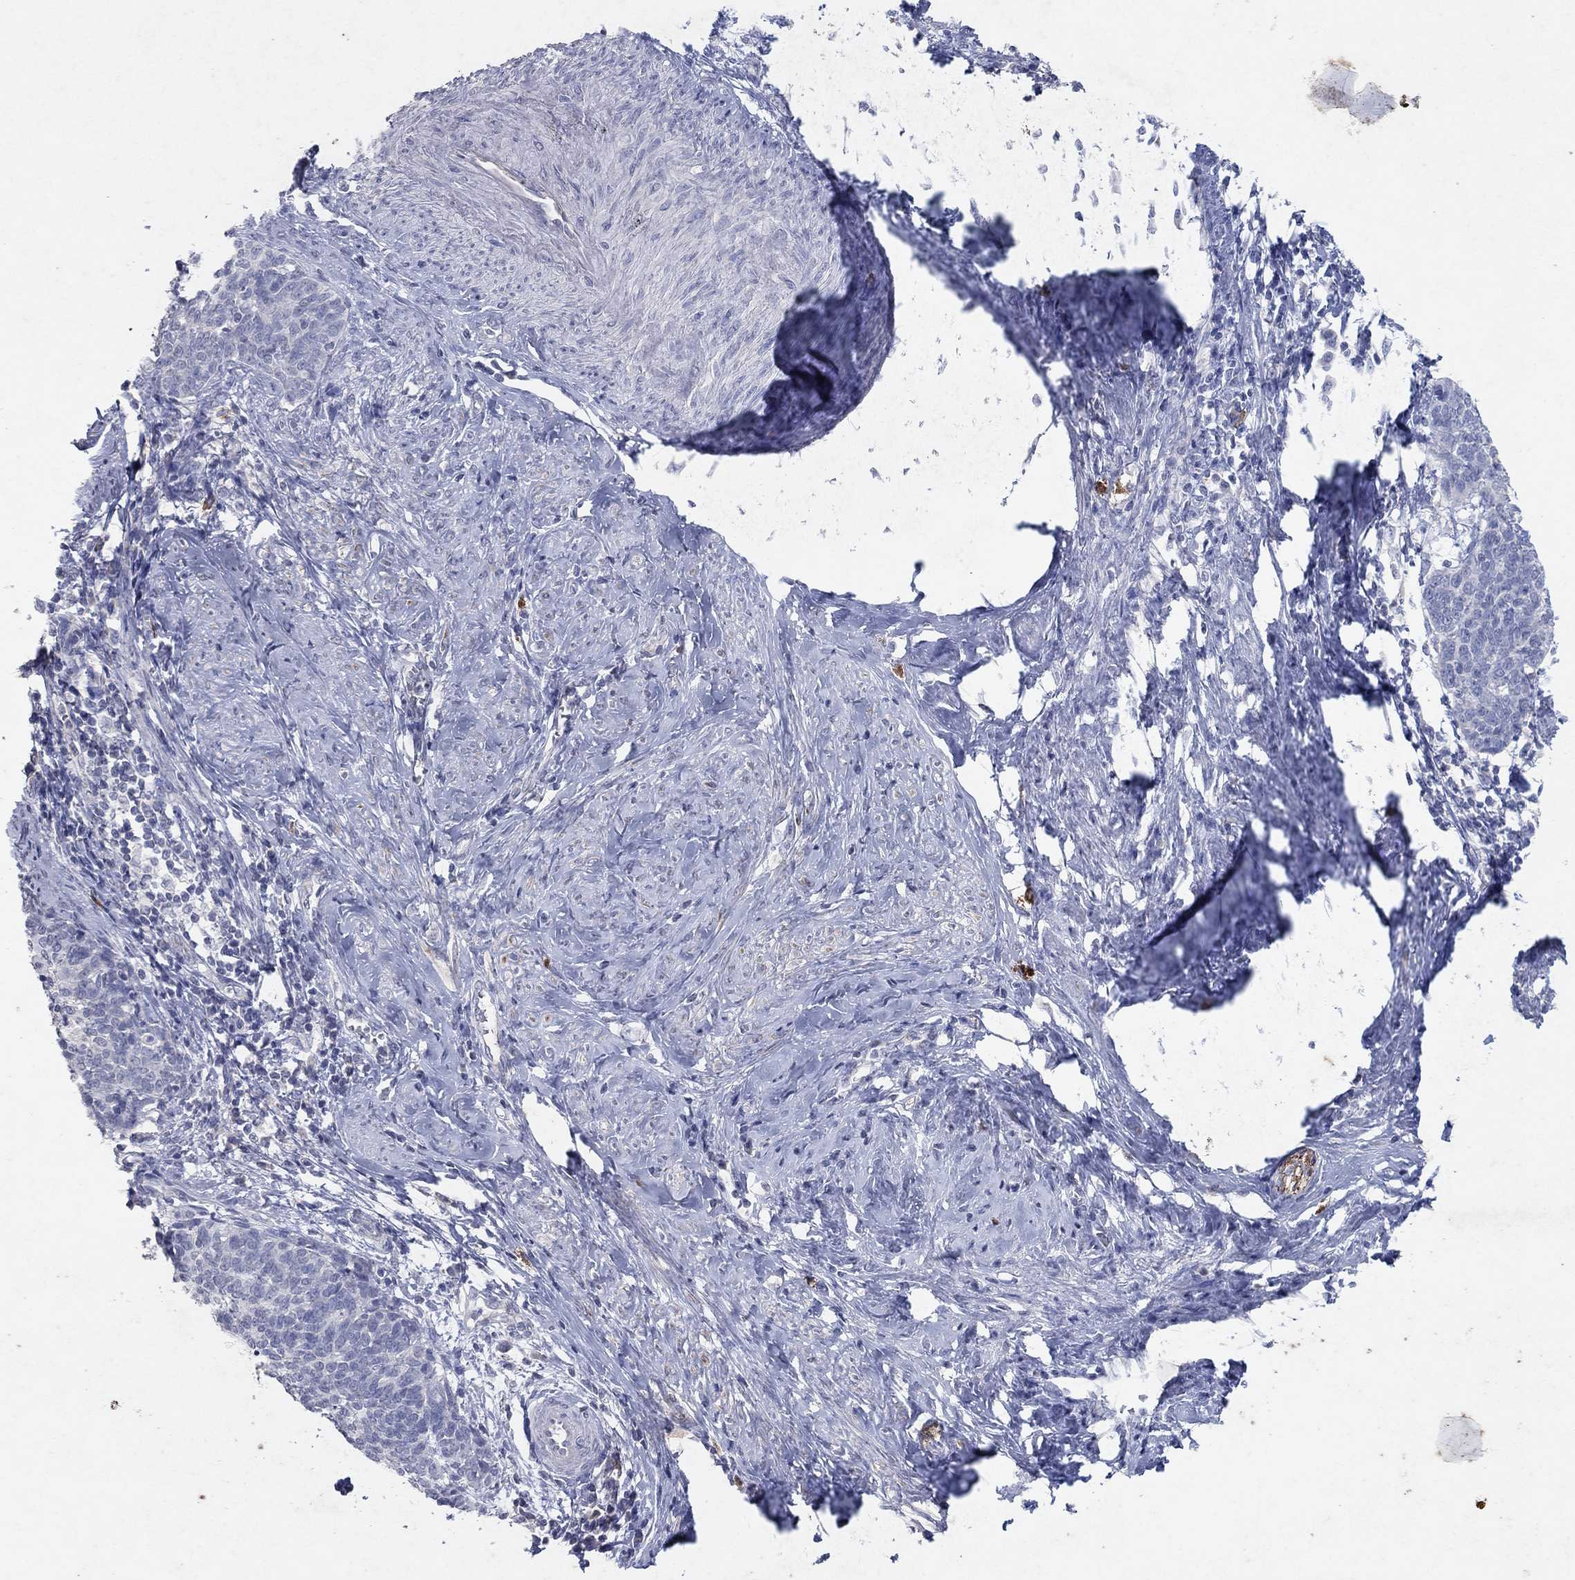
{"staining": {"intensity": "negative", "quantity": "none", "location": "none"}, "tissue": "cervical cancer", "cell_type": "Tumor cells", "image_type": "cancer", "snomed": [{"axis": "morphology", "description": "Normal tissue, NOS"}, {"axis": "morphology", "description": "Squamous cell carcinoma, NOS"}, {"axis": "topography", "description": "Cervix"}], "caption": "Cervical cancer (squamous cell carcinoma) was stained to show a protein in brown. There is no significant staining in tumor cells.", "gene": "KRT40", "patient": {"sex": "female", "age": 39}}